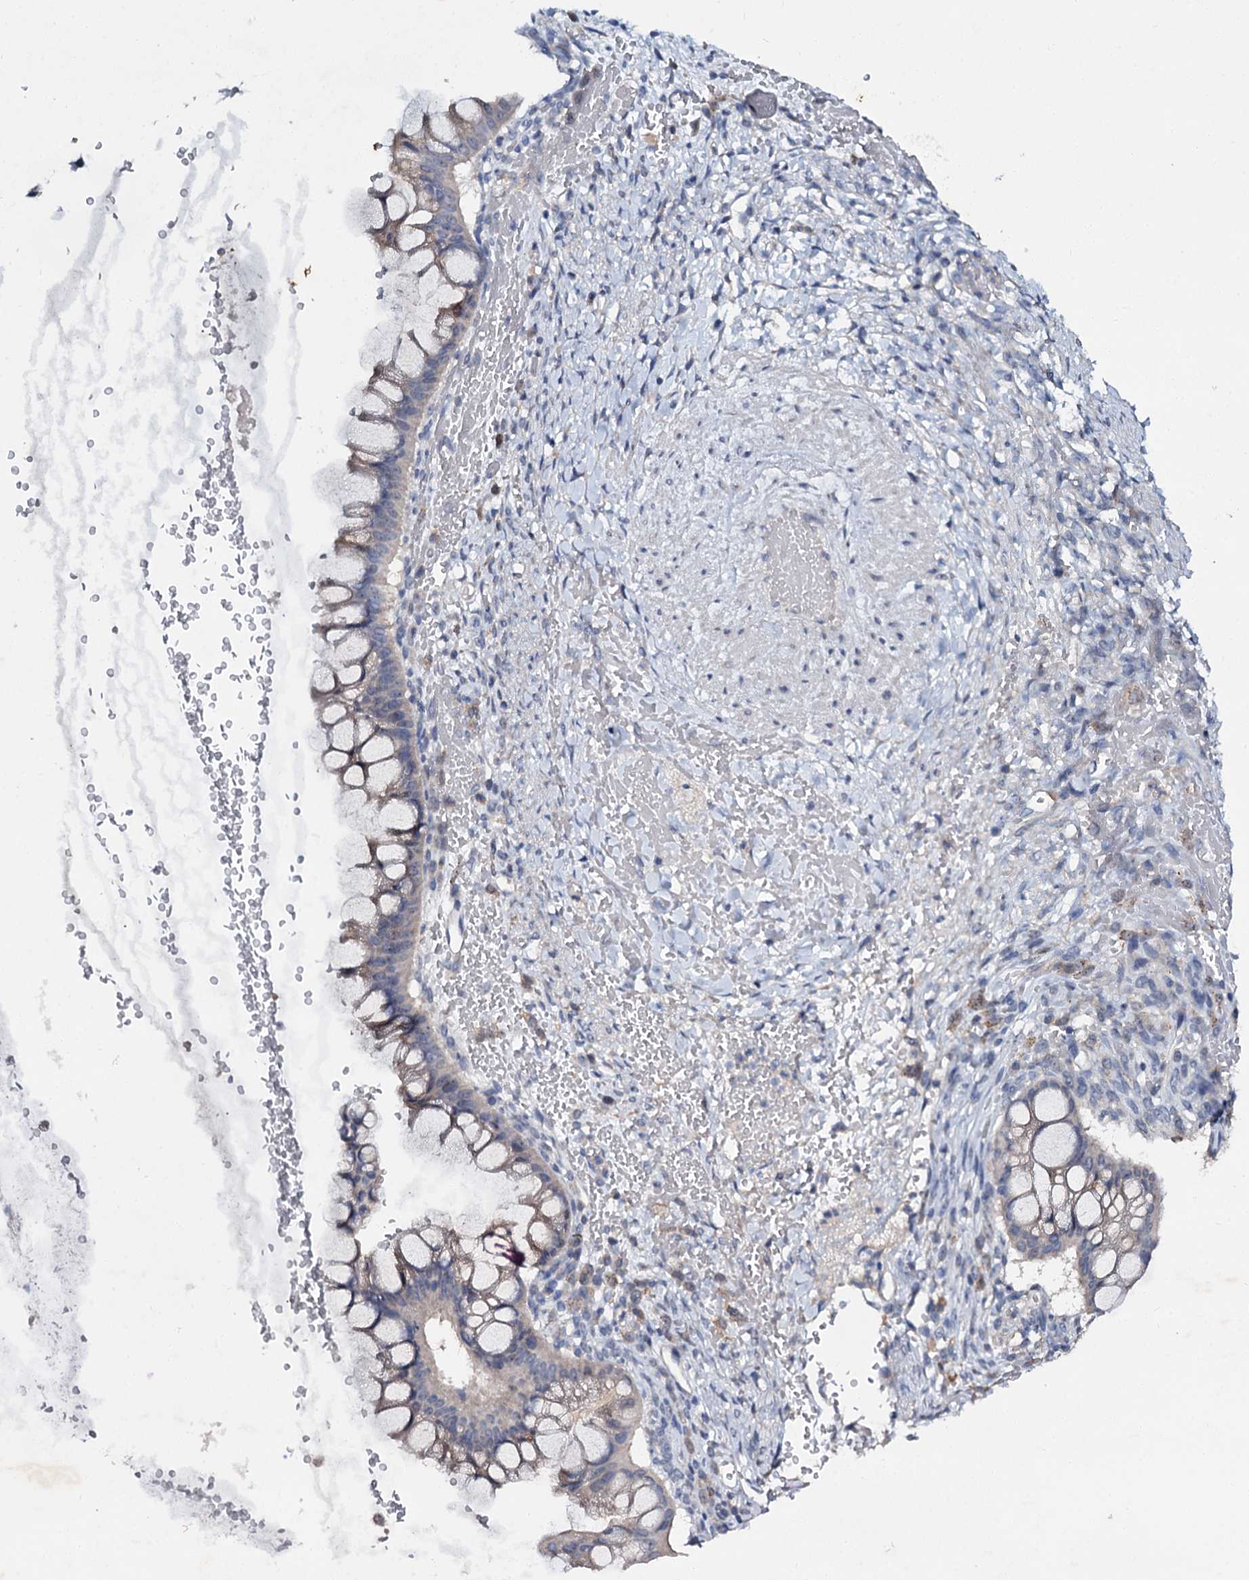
{"staining": {"intensity": "weak", "quantity": "<25%", "location": "cytoplasmic/membranous"}, "tissue": "ovarian cancer", "cell_type": "Tumor cells", "image_type": "cancer", "snomed": [{"axis": "morphology", "description": "Cystadenocarcinoma, mucinous, NOS"}, {"axis": "topography", "description": "Ovary"}], "caption": "Ovarian cancer (mucinous cystadenocarcinoma) stained for a protein using immunohistochemistry displays no positivity tumor cells.", "gene": "ATP9A", "patient": {"sex": "female", "age": 73}}